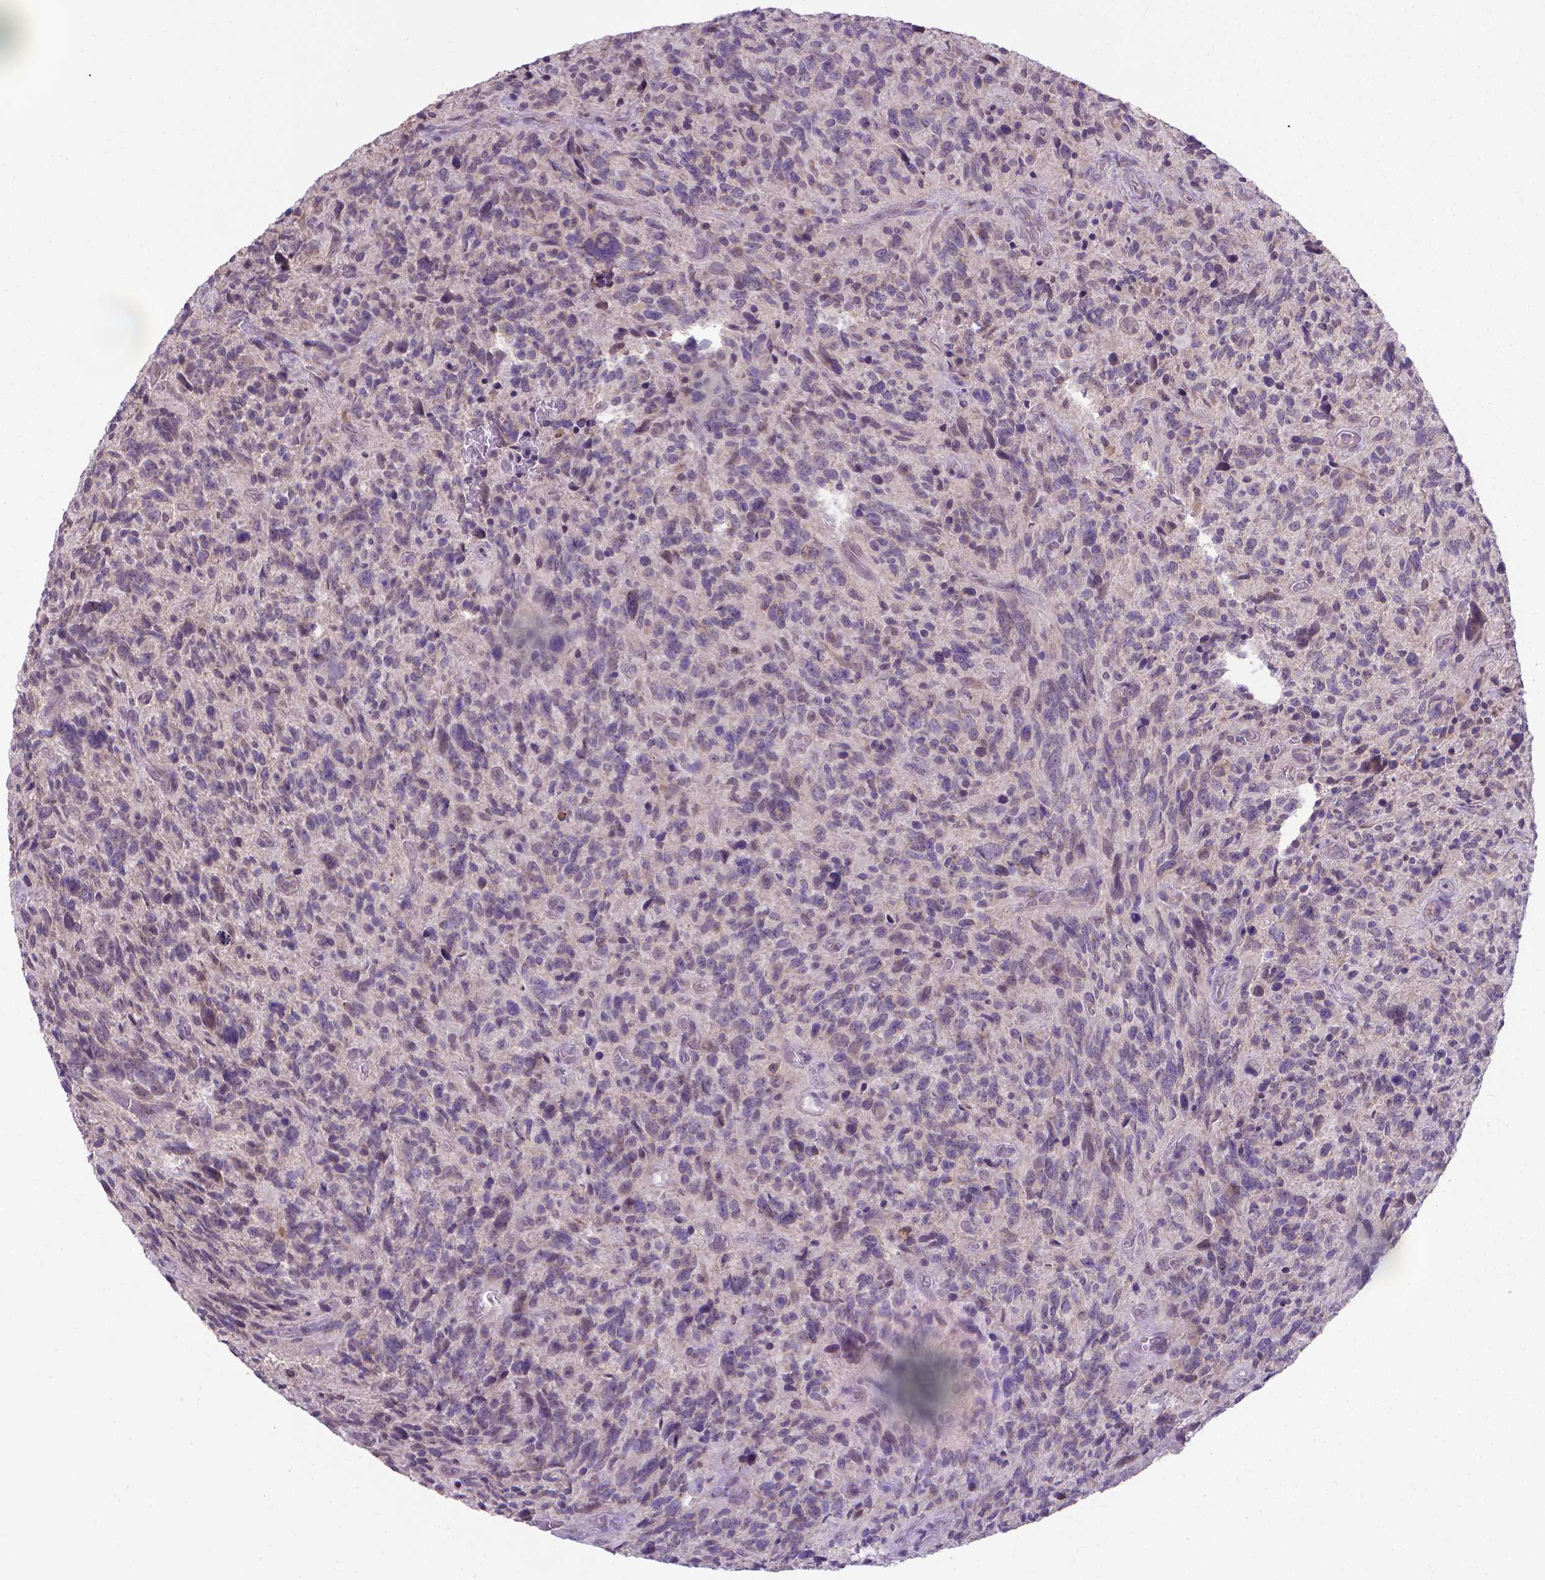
{"staining": {"intensity": "negative", "quantity": "none", "location": "none"}, "tissue": "glioma", "cell_type": "Tumor cells", "image_type": "cancer", "snomed": [{"axis": "morphology", "description": "Glioma, malignant, High grade"}, {"axis": "topography", "description": "Brain"}], "caption": "The micrograph reveals no staining of tumor cells in malignant glioma (high-grade).", "gene": "GPR63", "patient": {"sex": "male", "age": 46}}